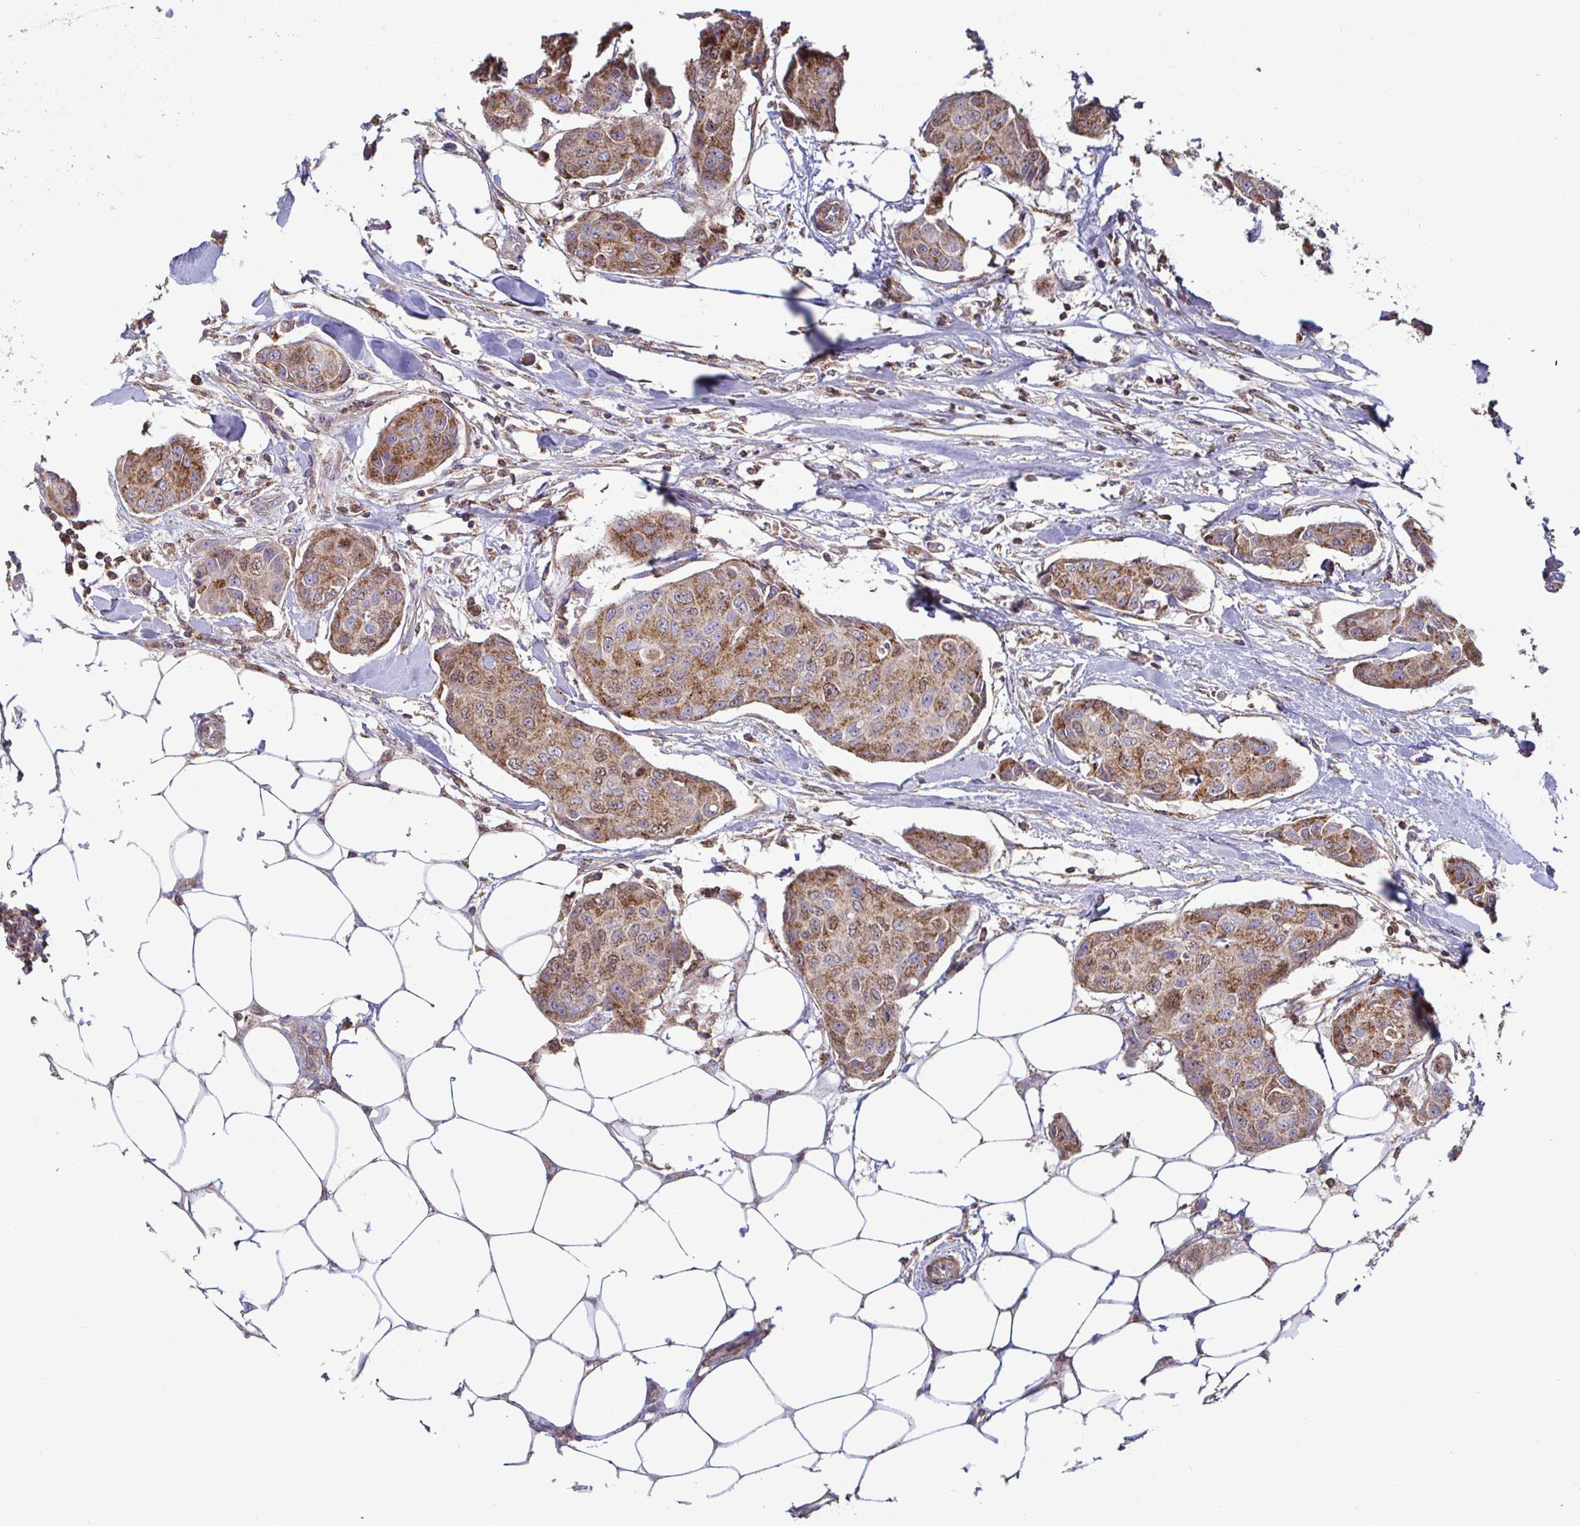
{"staining": {"intensity": "moderate", "quantity": ">75%", "location": "cytoplasmic/membranous"}, "tissue": "breast cancer", "cell_type": "Tumor cells", "image_type": "cancer", "snomed": [{"axis": "morphology", "description": "Duct carcinoma"}, {"axis": "topography", "description": "Breast"}, {"axis": "topography", "description": "Lymph node"}], "caption": "Intraductal carcinoma (breast) stained for a protein reveals moderate cytoplasmic/membranous positivity in tumor cells.", "gene": "SPRY1", "patient": {"sex": "female", "age": 80}}